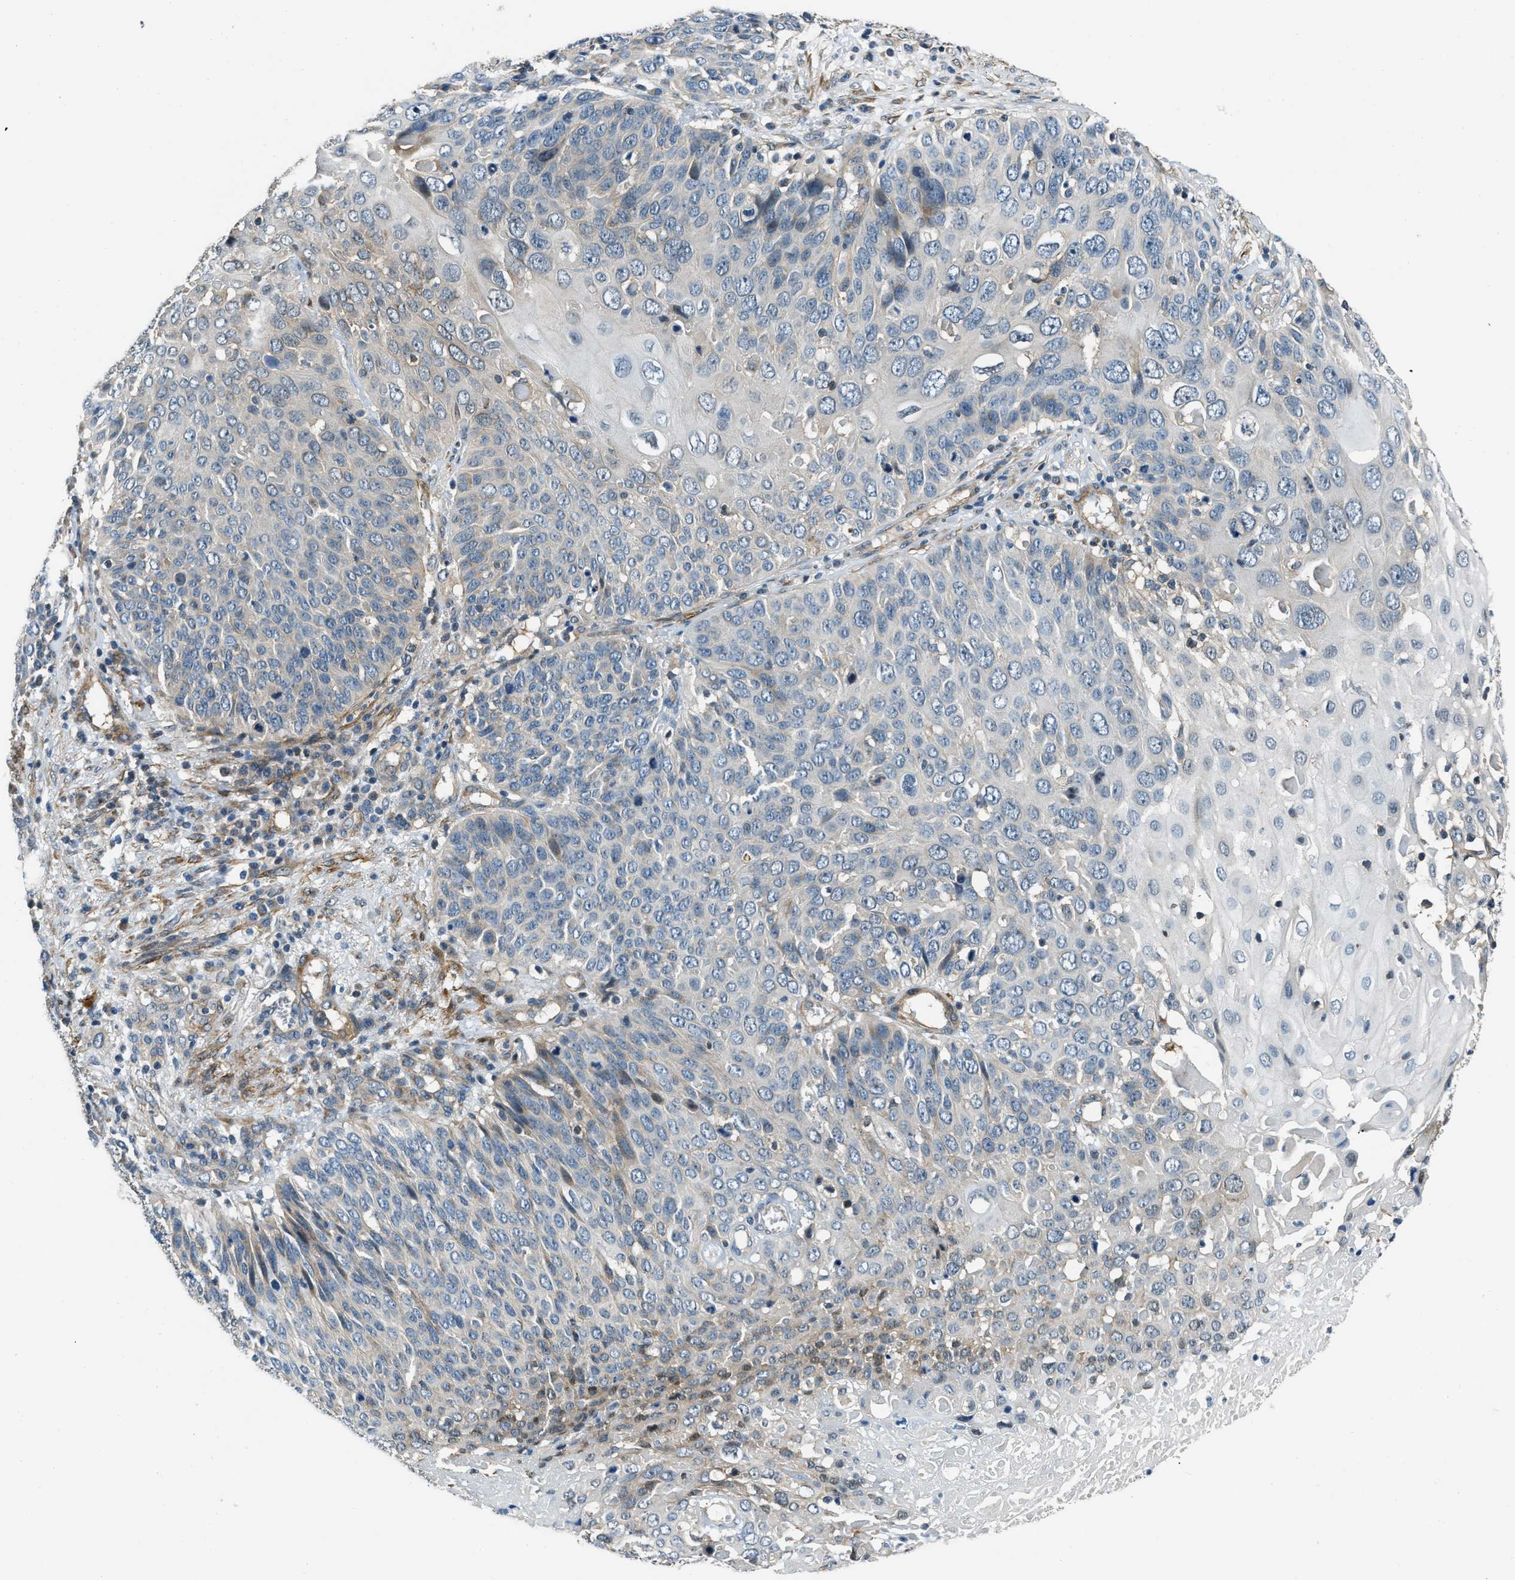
{"staining": {"intensity": "moderate", "quantity": "<25%", "location": "cytoplasmic/membranous"}, "tissue": "cervical cancer", "cell_type": "Tumor cells", "image_type": "cancer", "snomed": [{"axis": "morphology", "description": "Squamous cell carcinoma, NOS"}, {"axis": "topography", "description": "Cervix"}], "caption": "Approximately <25% of tumor cells in human cervical squamous cell carcinoma demonstrate moderate cytoplasmic/membranous protein expression as visualized by brown immunohistochemical staining.", "gene": "NUDCD3", "patient": {"sex": "female", "age": 74}}